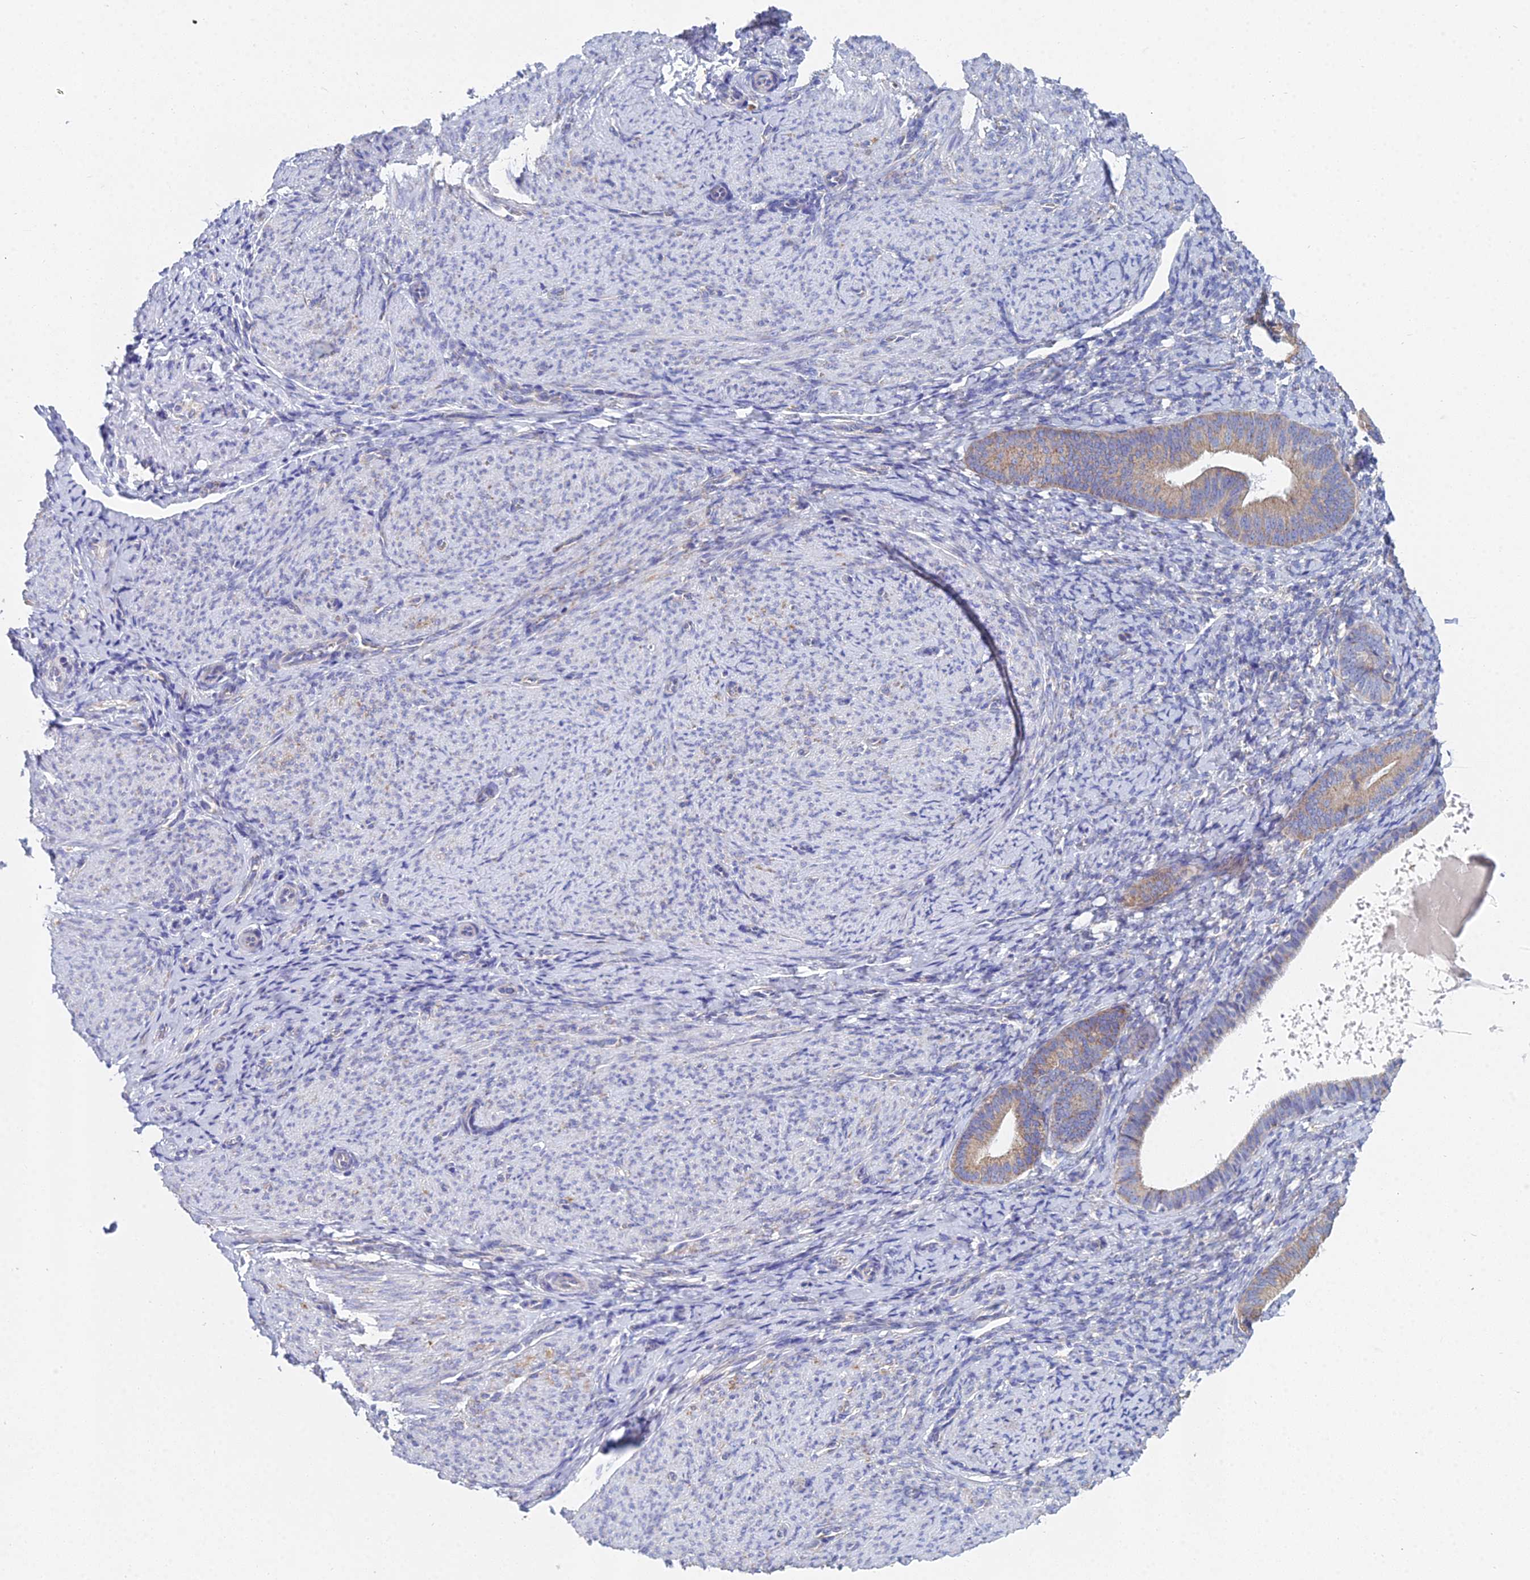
{"staining": {"intensity": "weak", "quantity": "<25%", "location": "cytoplasmic/membranous"}, "tissue": "endometrium", "cell_type": "Cells in endometrial stroma", "image_type": "normal", "snomed": [{"axis": "morphology", "description": "Normal tissue, NOS"}, {"axis": "topography", "description": "Endometrium"}], "caption": "High magnification brightfield microscopy of unremarkable endometrium stained with DAB (brown) and counterstained with hematoxylin (blue): cells in endometrial stroma show no significant positivity.", "gene": "CRACR2B", "patient": {"sex": "female", "age": 65}}